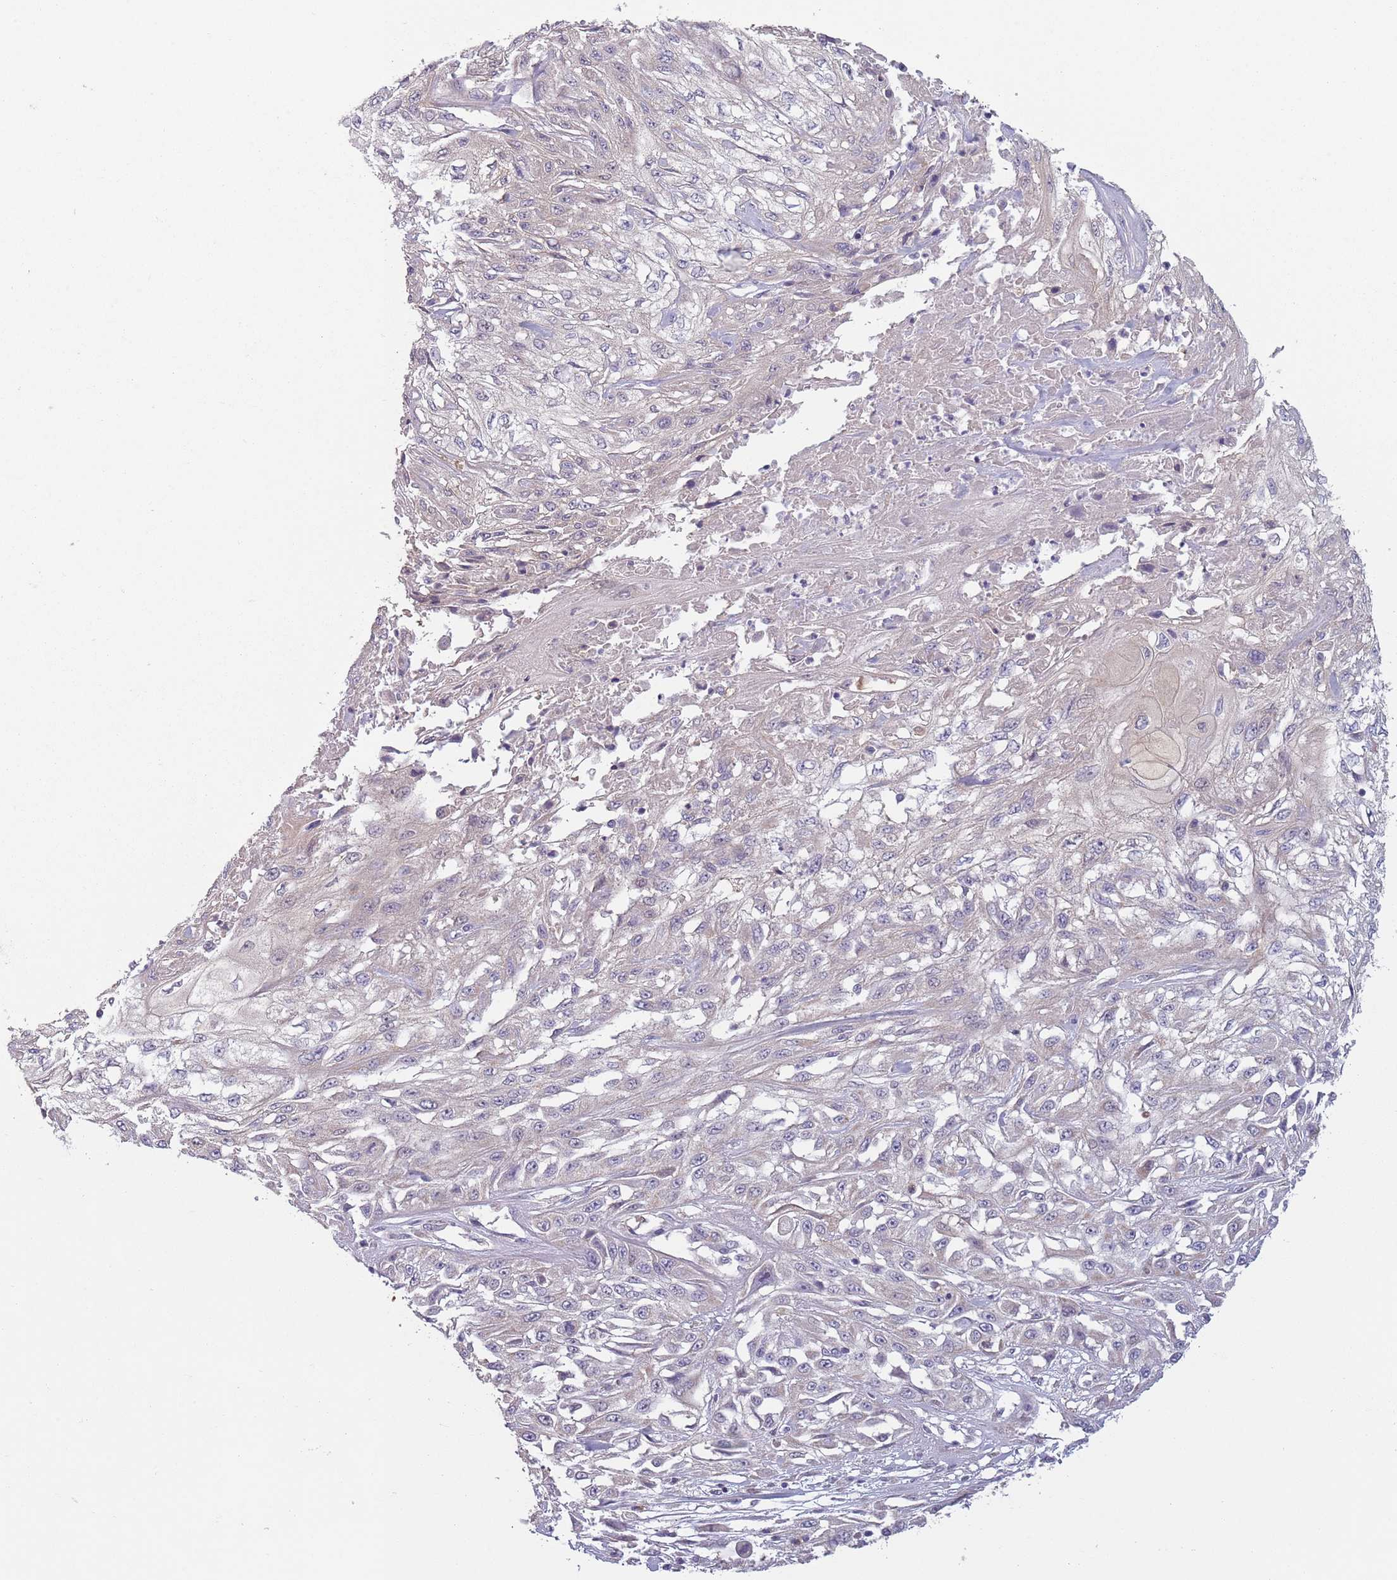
{"staining": {"intensity": "negative", "quantity": "none", "location": "none"}, "tissue": "skin cancer", "cell_type": "Tumor cells", "image_type": "cancer", "snomed": [{"axis": "morphology", "description": "Squamous cell carcinoma, NOS"}, {"axis": "morphology", "description": "Squamous cell carcinoma, metastatic, NOS"}, {"axis": "topography", "description": "Skin"}, {"axis": "topography", "description": "Lymph node"}], "caption": "Immunohistochemistry photomicrograph of neoplastic tissue: human skin cancer stained with DAB exhibits no significant protein expression in tumor cells.", "gene": "COQ5", "patient": {"sex": "male", "age": 75}}